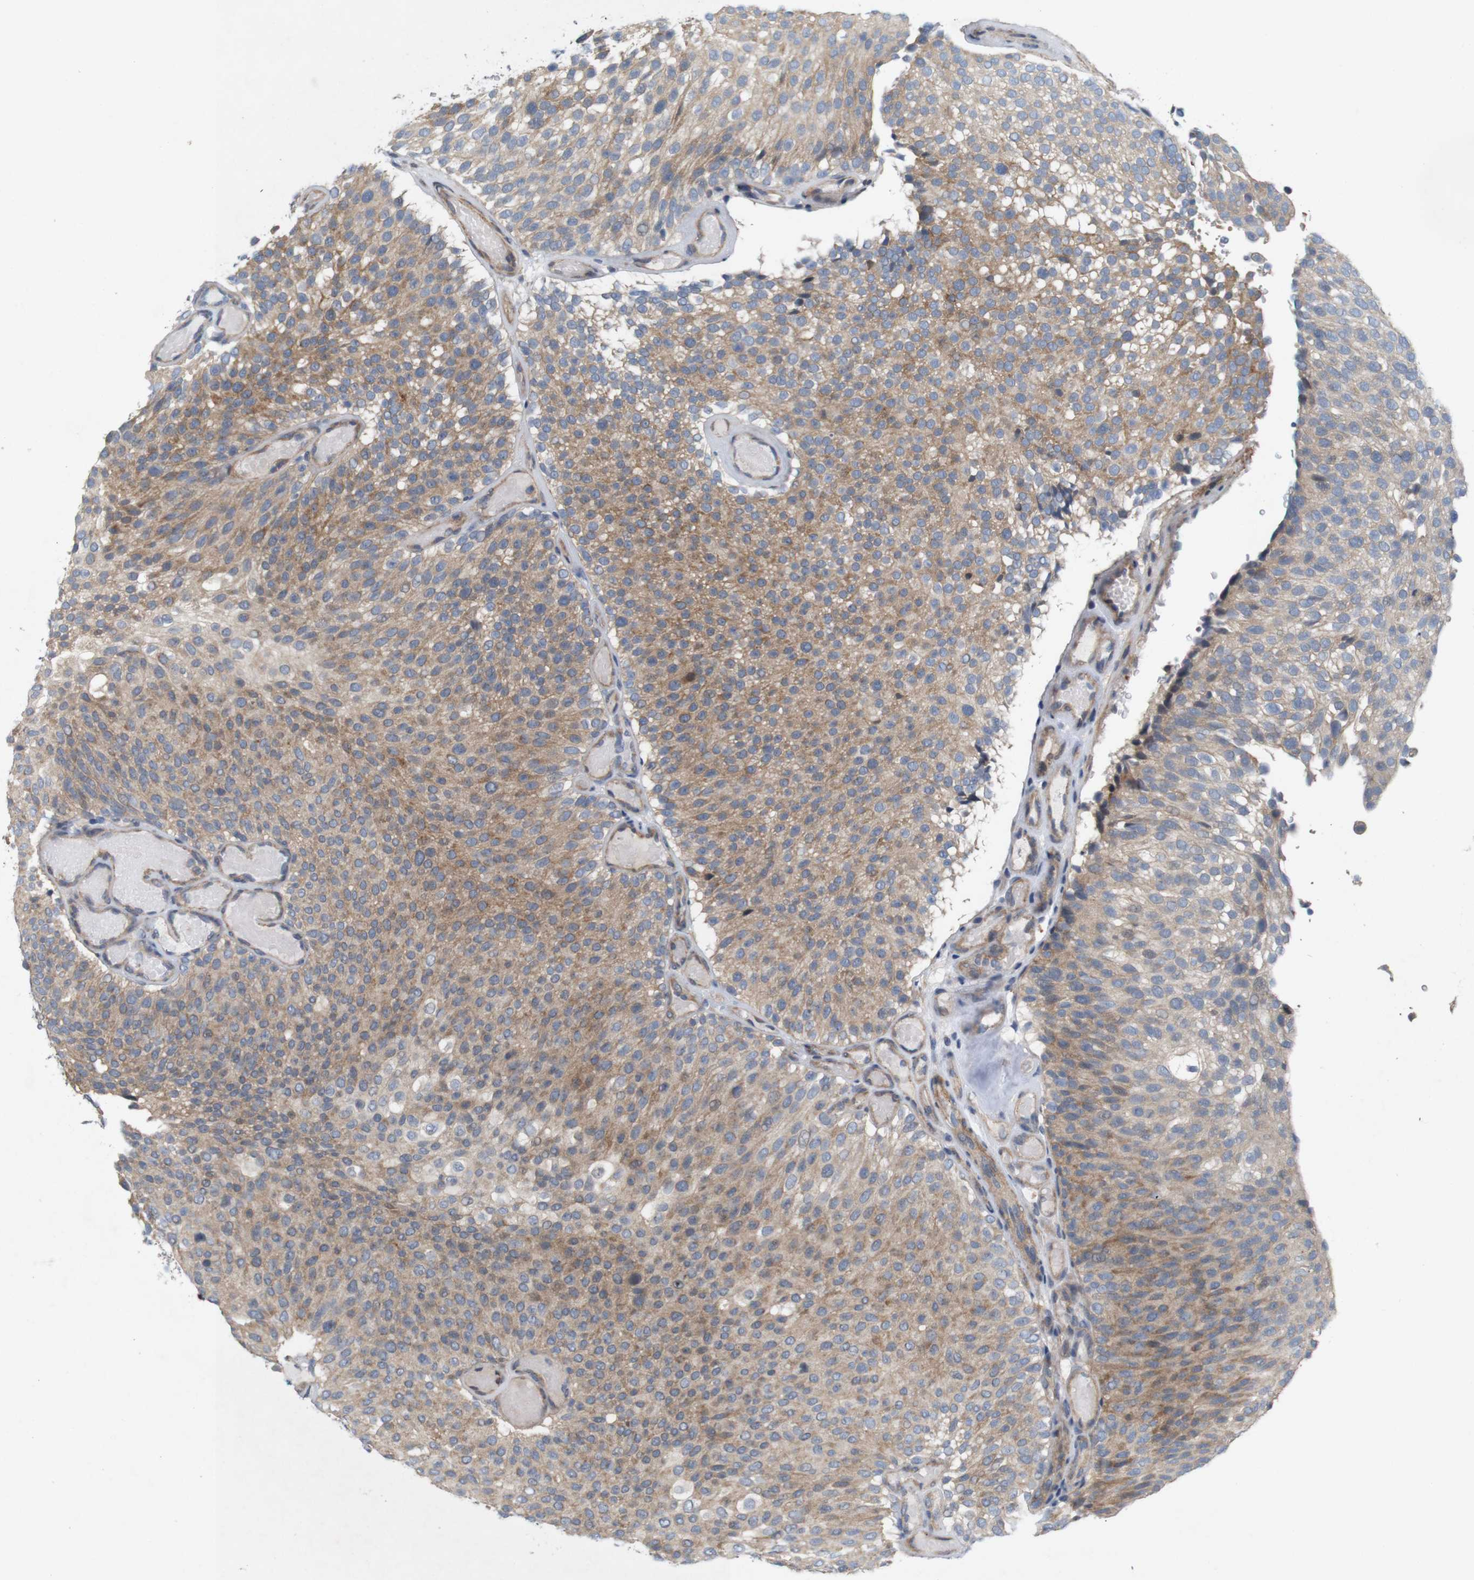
{"staining": {"intensity": "moderate", "quantity": ">75%", "location": "cytoplasmic/membranous"}, "tissue": "urothelial cancer", "cell_type": "Tumor cells", "image_type": "cancer", "snomed": [{"axis": "morphology", "description": "Urothelial carcinoma, Low grade"}, {"axis": "topography", "description": "Urinary bladder"}], "caption": "Protein expression analysis of urothelial cancer demonstrates moderate cytoplasmic/membranous staining in approximately >75% of tumor cells.", "gene": "SIGLEC8", "patient": {"sex": "male", "age": 78}}